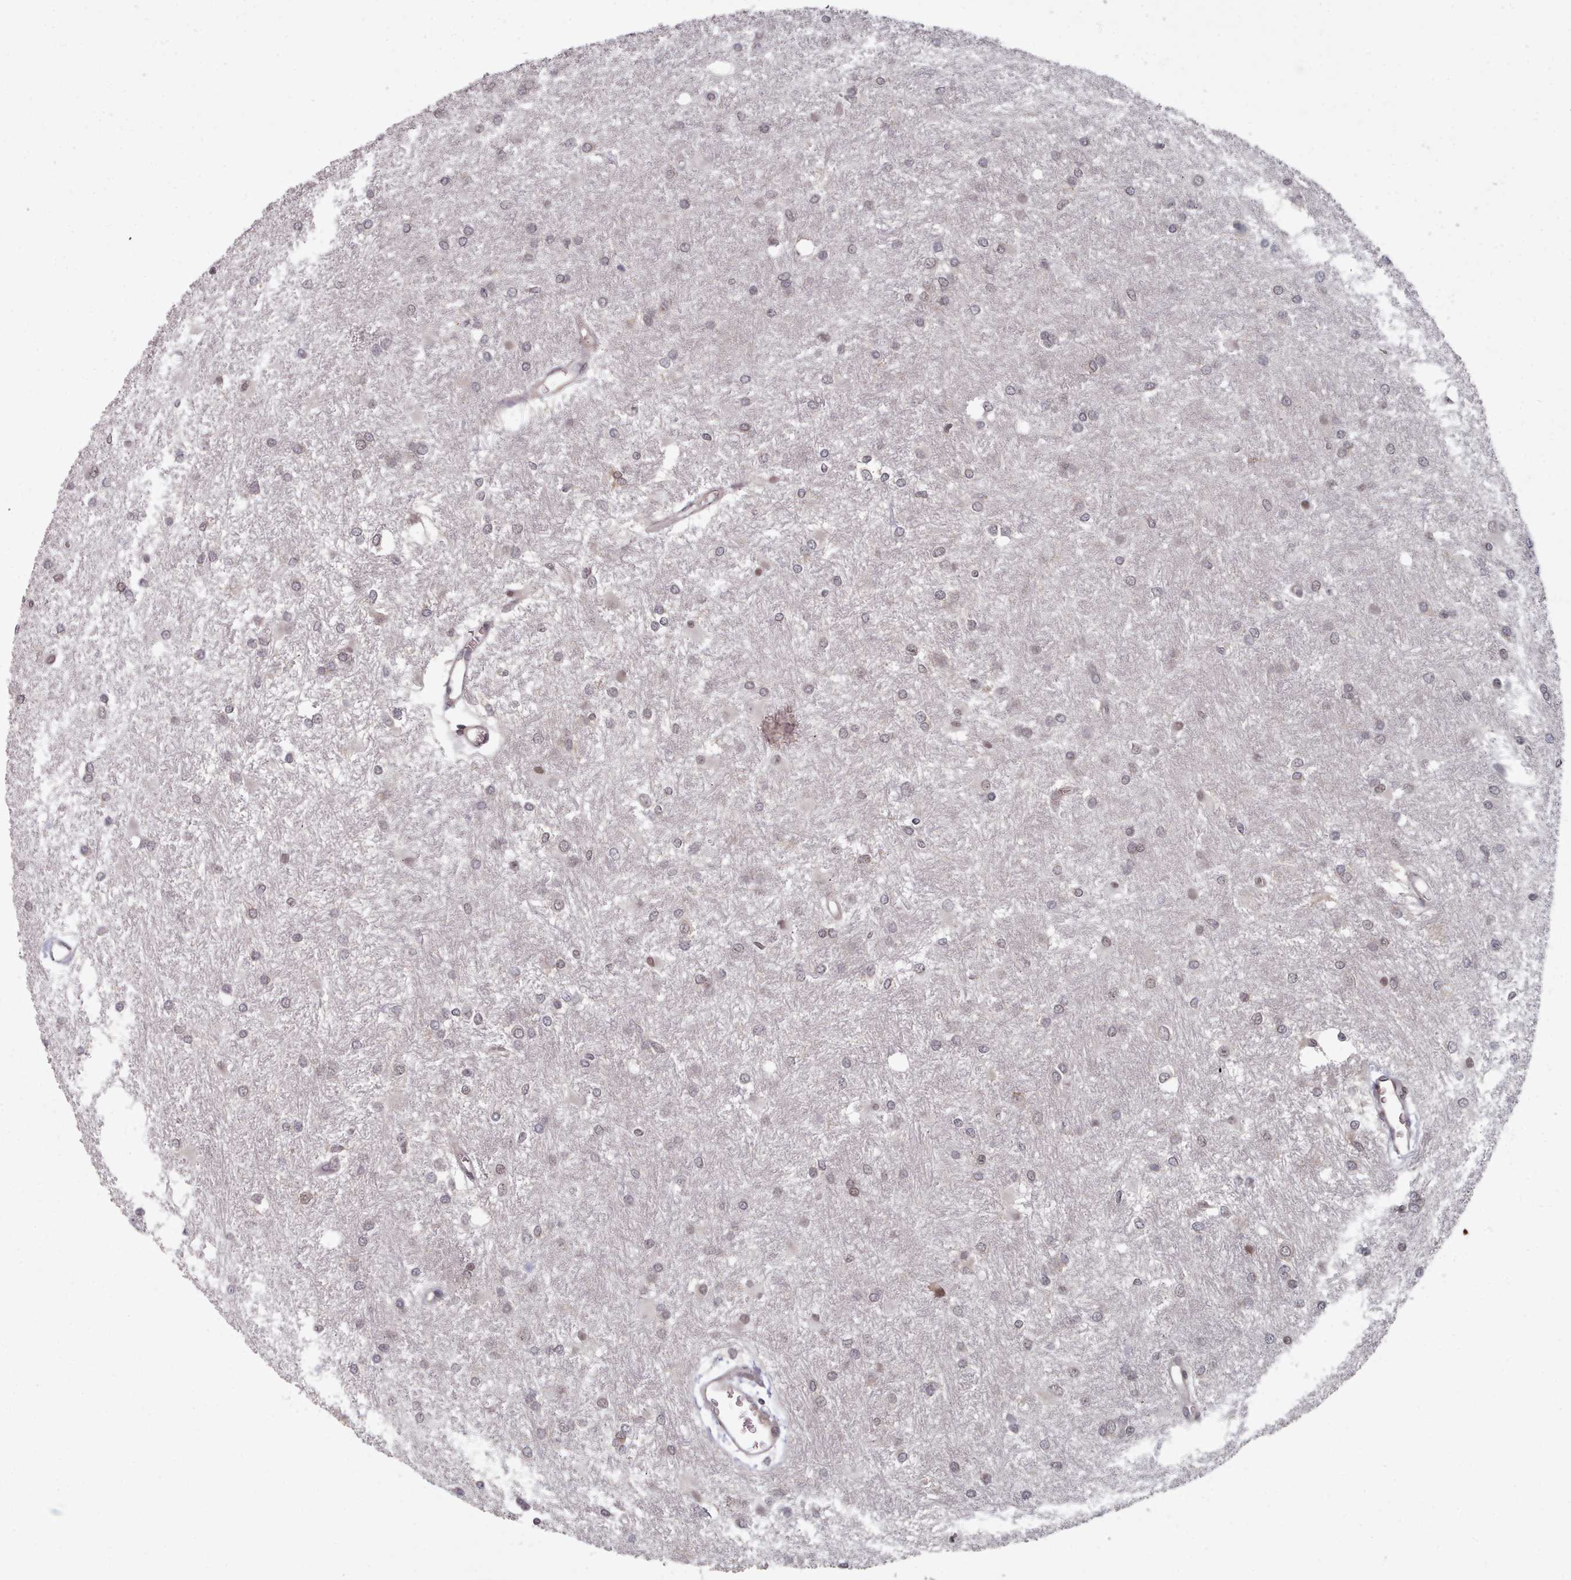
{"staining": {"intensity": "weak", "quantity": "<25%", "location": "nuclear"}, "tissue": "glioma", "cell_type": "Tumor cells", "image_type": "cancer", "snomed": [{"axis": "morphology", "description": "Glioma, malignant, High grade"}, {"axis": "topography", "description": "Brain"}], "caption": "An image of malignant glioma (high-grade) stained for a protein demonstrates no brown staining in tumor cells.", "gene": "HYAL3", "patient": {"sex": "female", "age": 50}}